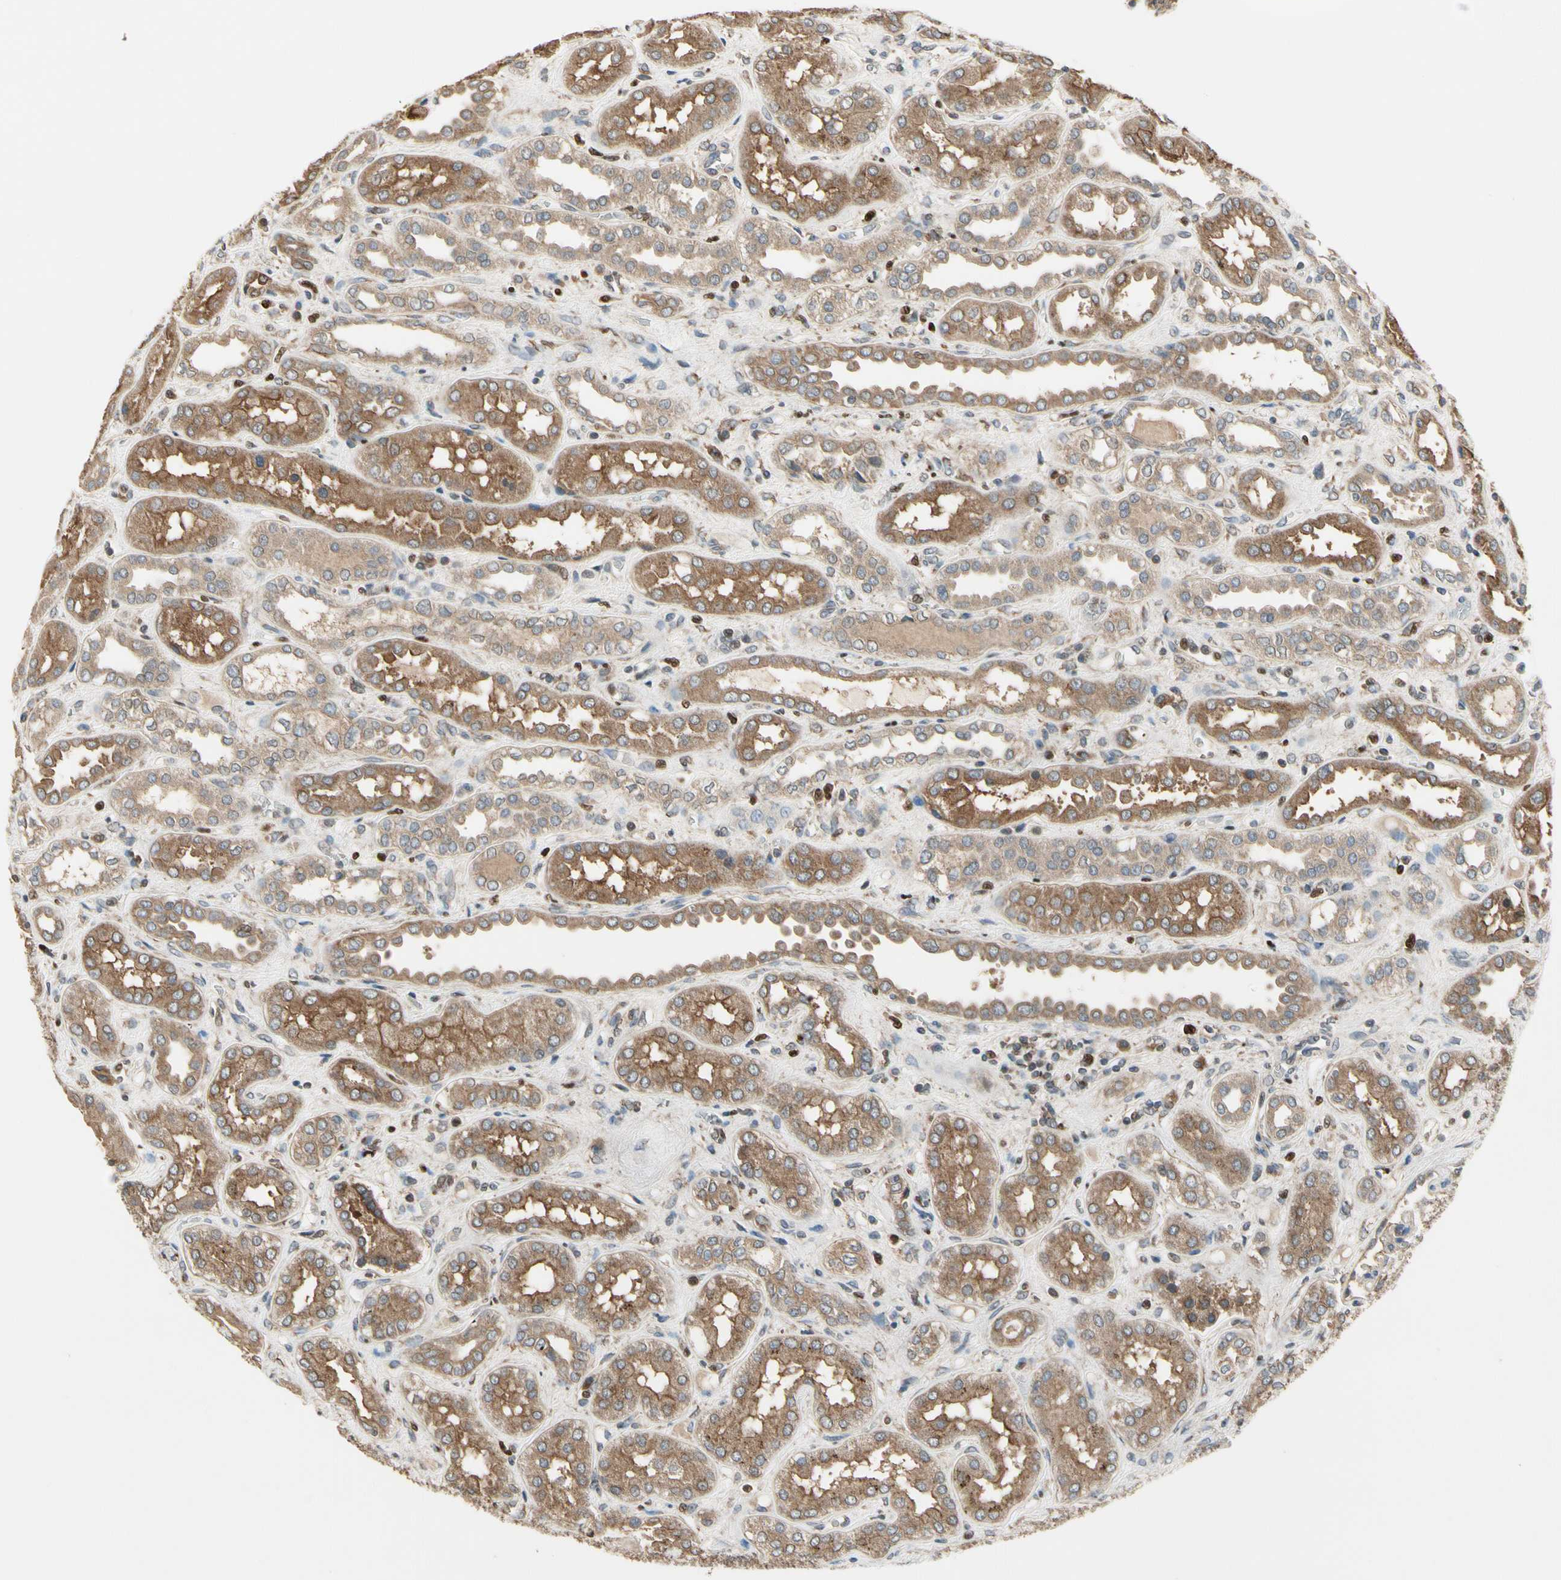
{"staining": {"intensity": "weak", "quantity": "<25%", "location": "cytoplasmic/membranous"}, "tissue": "kidney", "cell_type": "Cells in glomeruli", "image_type": "normal", "snomed": [{"axis": "morphology", "description": "Normal tissue, NOS"}, {"axis": "topography", "description": "Kidney"}], "caption": "DAB immunohistochemical staining of normal human kidney displays no significant staining in cells in glomeruli.", "gene": "CGREF1", "patient": {"sex": "male", "age": 59}}